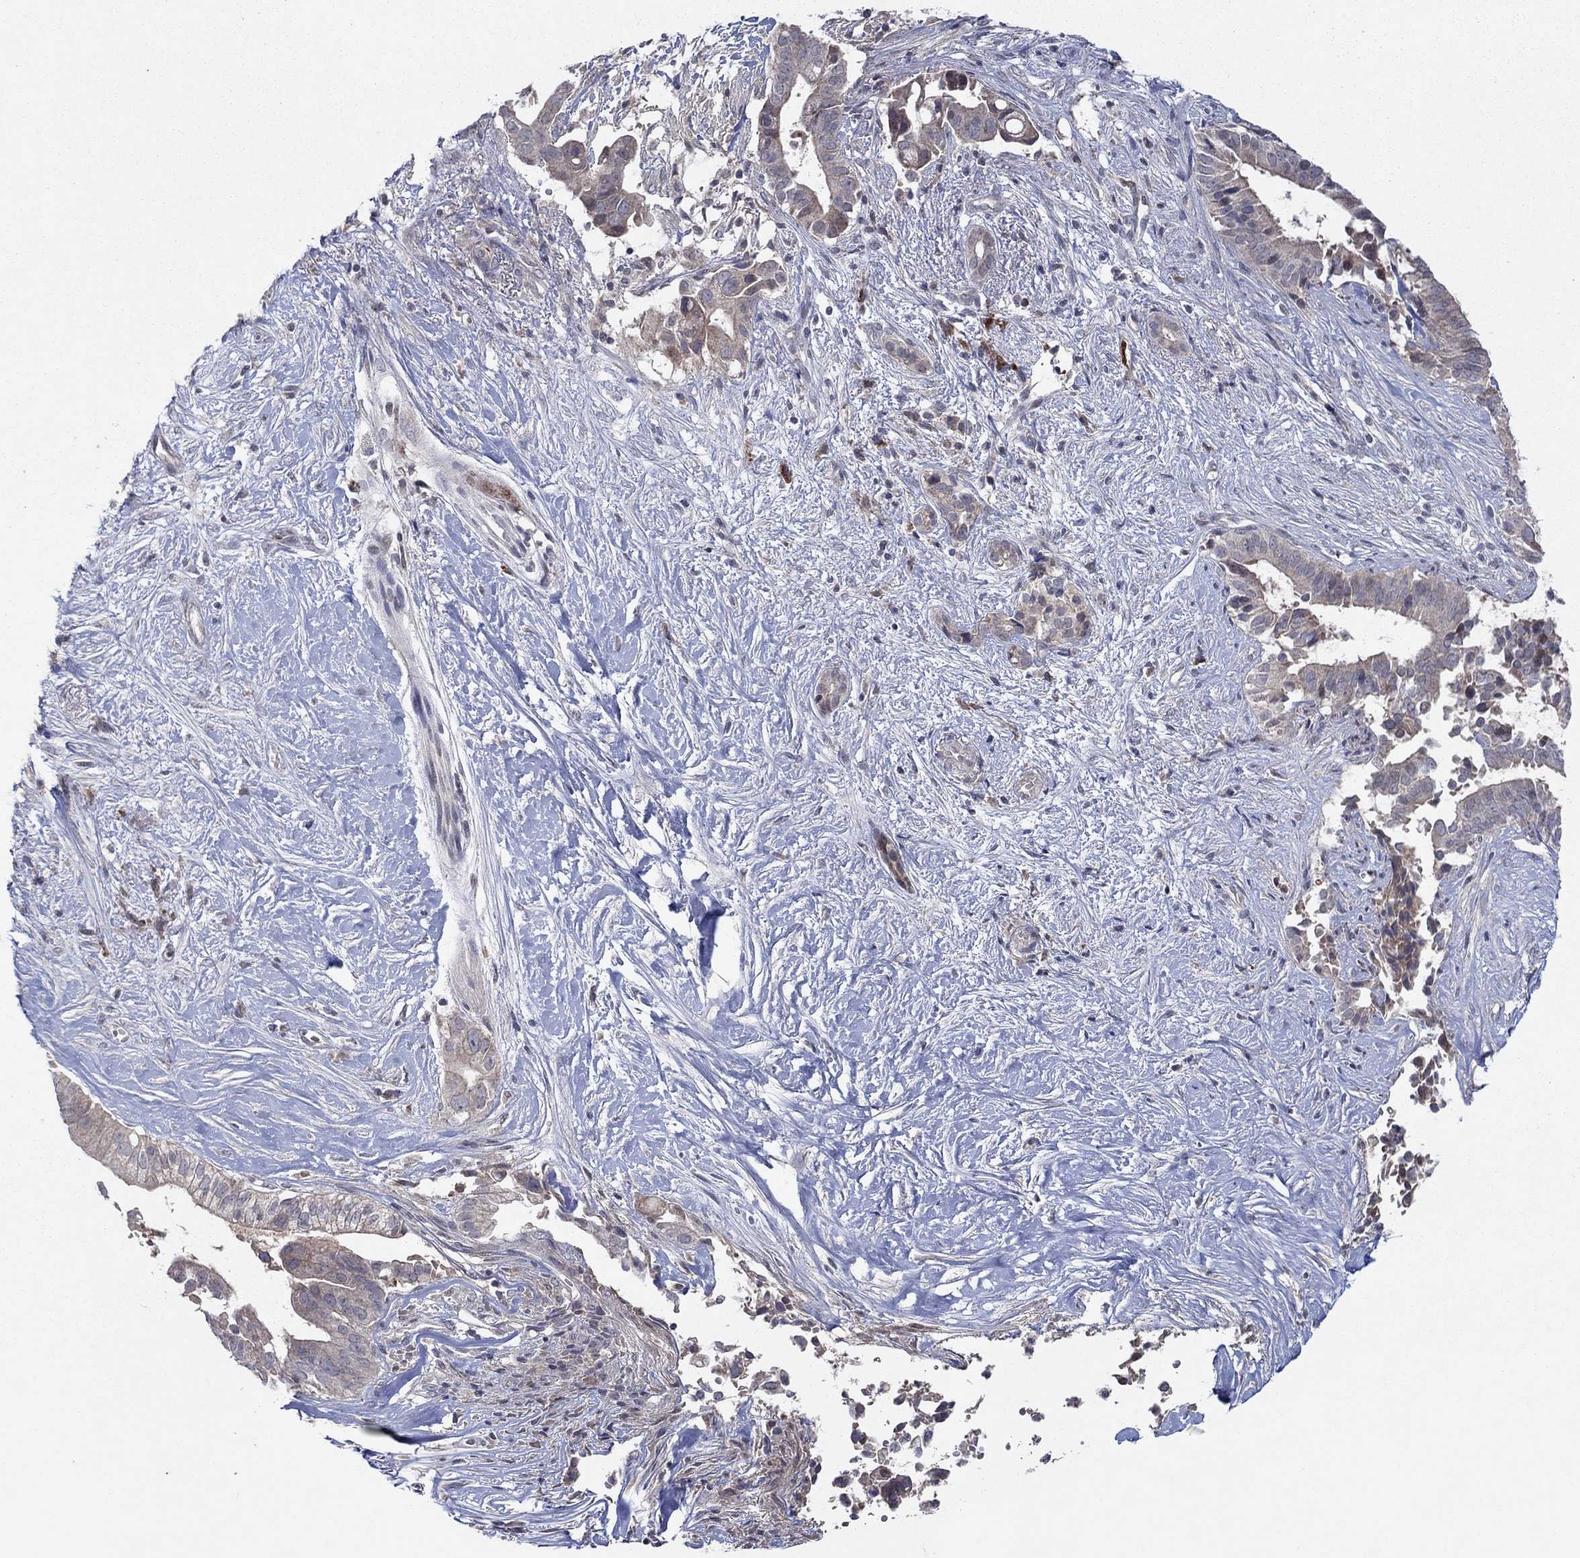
{"staining": {"intensity": "weak", "quantity": "25%-75%", "location": "cytoplasmic/membranous"}, "tissue": "pancreatic cancer", "cell_type": "Tumor cells", "image_type": "cancer", "snomed": [{"axis": "morphology", "description": "Adenocarcinoma, NOS"}, {"axis": "topography", "description": "Pancreas"}], "caption": "IHC (DAB (3,3'-diaminobenzidine)) staining of adenocarcinoma (pancreatic) exhibits weak cytoplasmic/membranous protein positivity in about 25%-75% of tumor cells.", "gene": "IL4", "patient": {"sex": "male", "age": 61}}